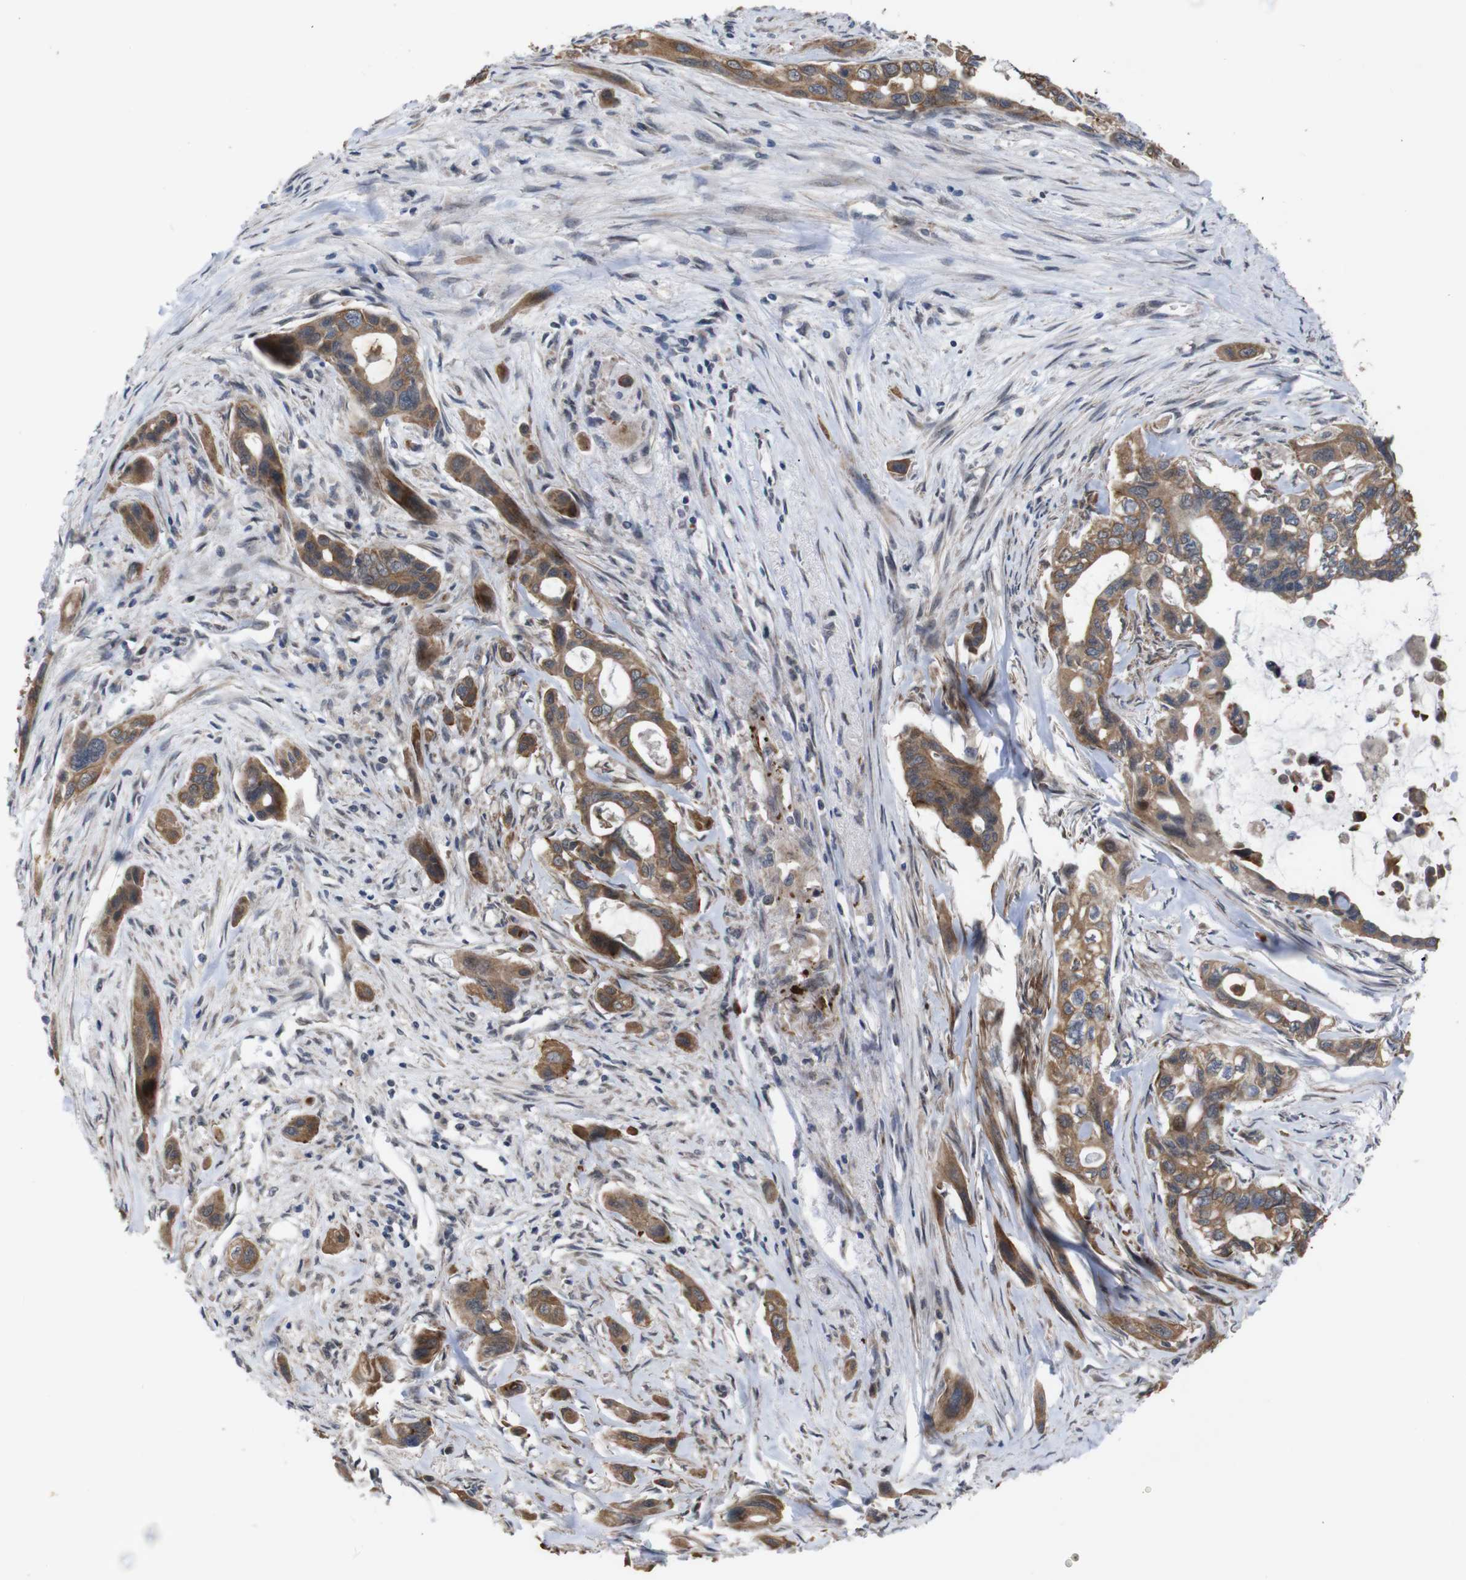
{"staining": {"intensity": "moderate", "quantity": ">75%", "location": "cytoplasmic/membranous"}, "tissue": "pancreatic cancer", "cell_type": "Tumor cells", "image_type": "cancer", "snomed": [{"axis": "morphology", "description": "Adenocarcinoma, NOS"}, {"axis": "topography", "description": "Pancreas"}], "caption": "Protein expression analysis of human pancreatic cancer (adenocarcinoma) reveals moderate cytoplasmic/membranous positivity in approximately >75% of tumor cells.", "gene": "ATP7B", "patient": {"sex": "male", "age": 73}}